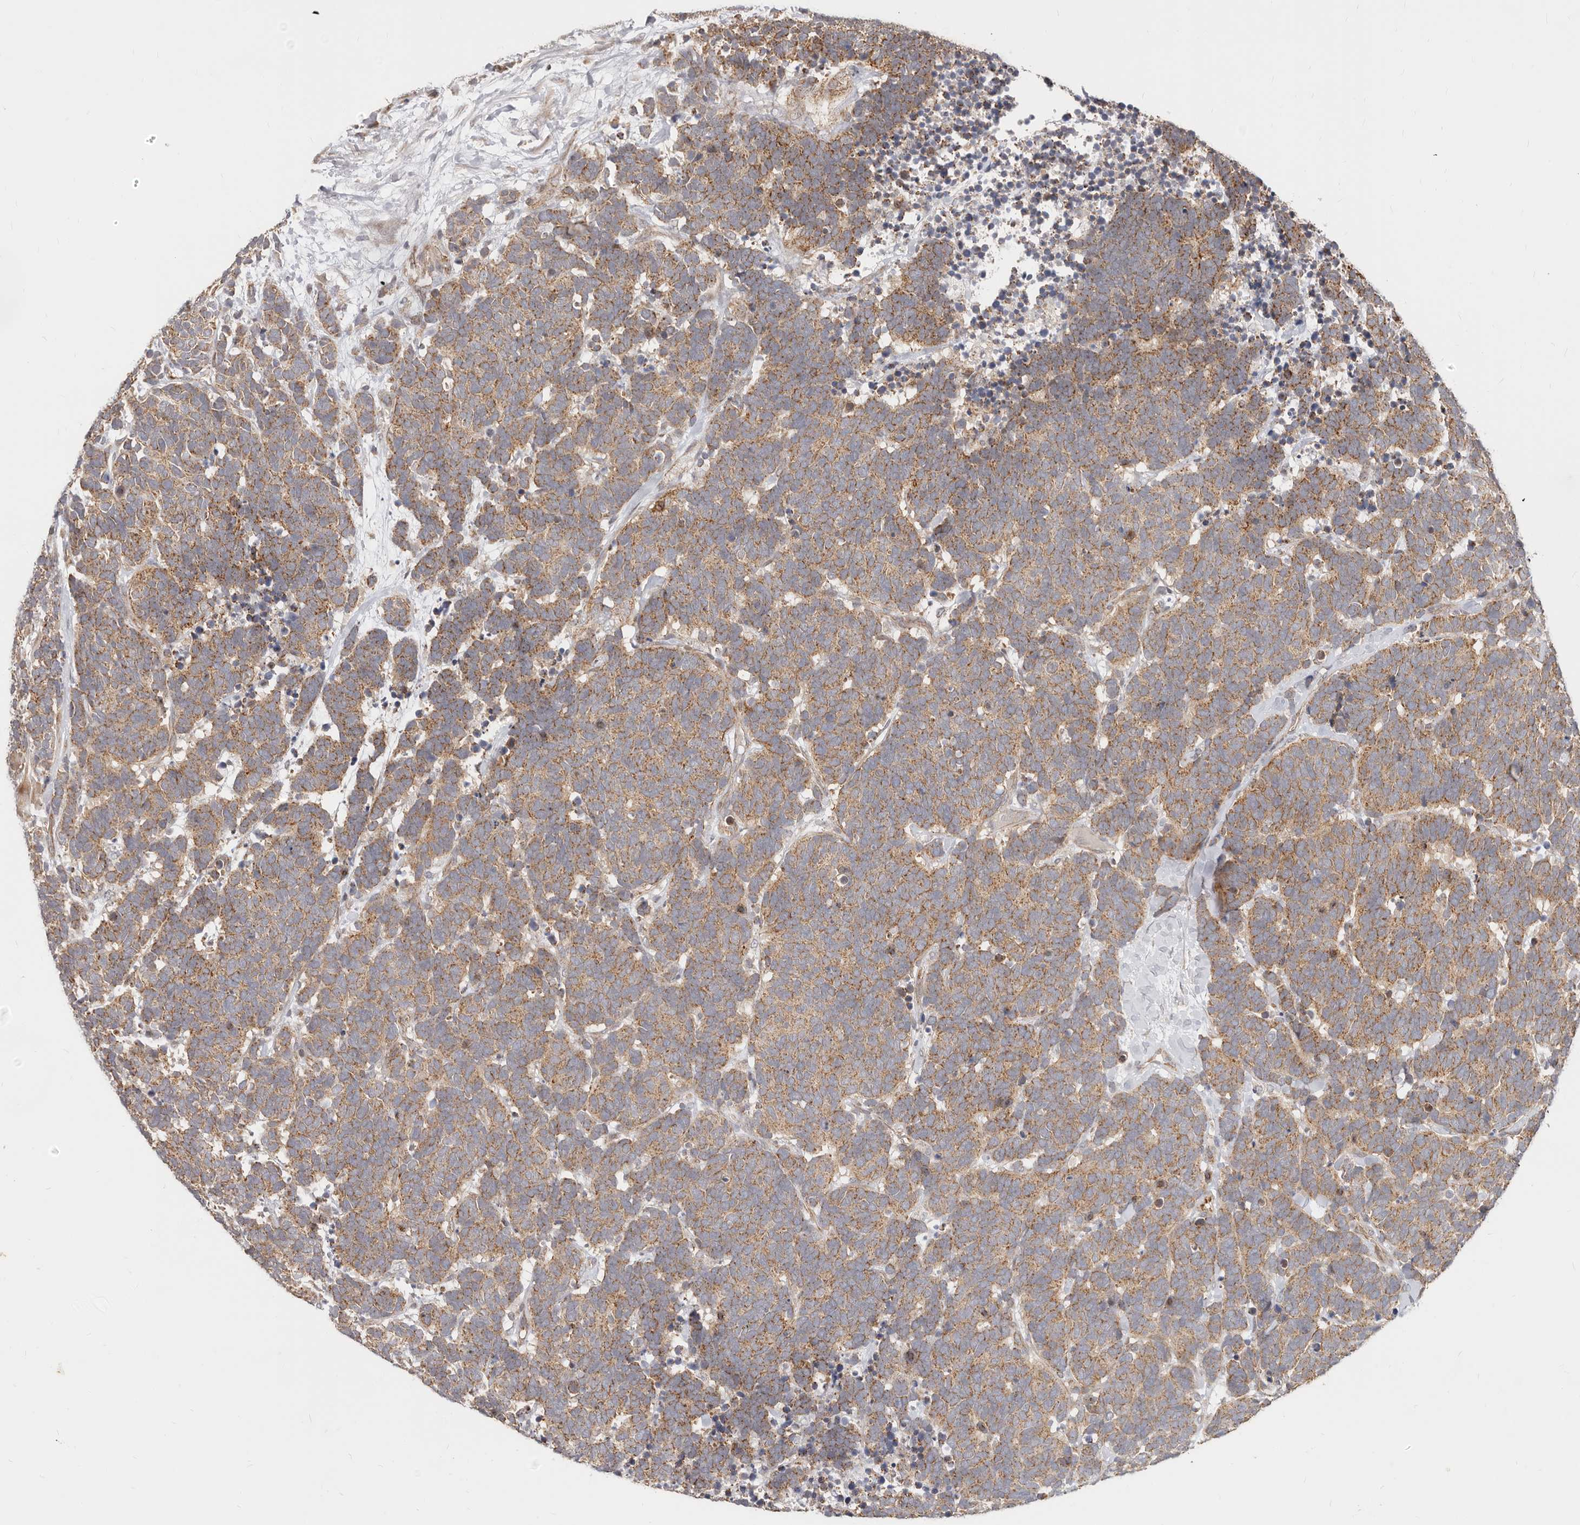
{"staining": {"intensity": "moderate", "quantity": ">75%", "location": "cytoplasmic/membranous"}, "tissue": "carcinoid", "cell_type": "Tumor cells", "image_type": "cancer", "snomed": [{"axis": "morphology", "description": "Carcinoma, NOS"}, {"axis": "morphology", "description": "Carcinoid, malignant, NOS"}, {"axis": "topography", "description": "Urinary bladder"}], "caption": "High-magnification brightfield microscopy of carcinoma stained with DAB (brown) and counterstained with hematoxylin (blue). tumor cells exhibit moderate cytoplasmic/membranous staining is identified in approximately>75% of cells.", "gene": "USP49", "patient": {"sex": "male", "age": 57}}